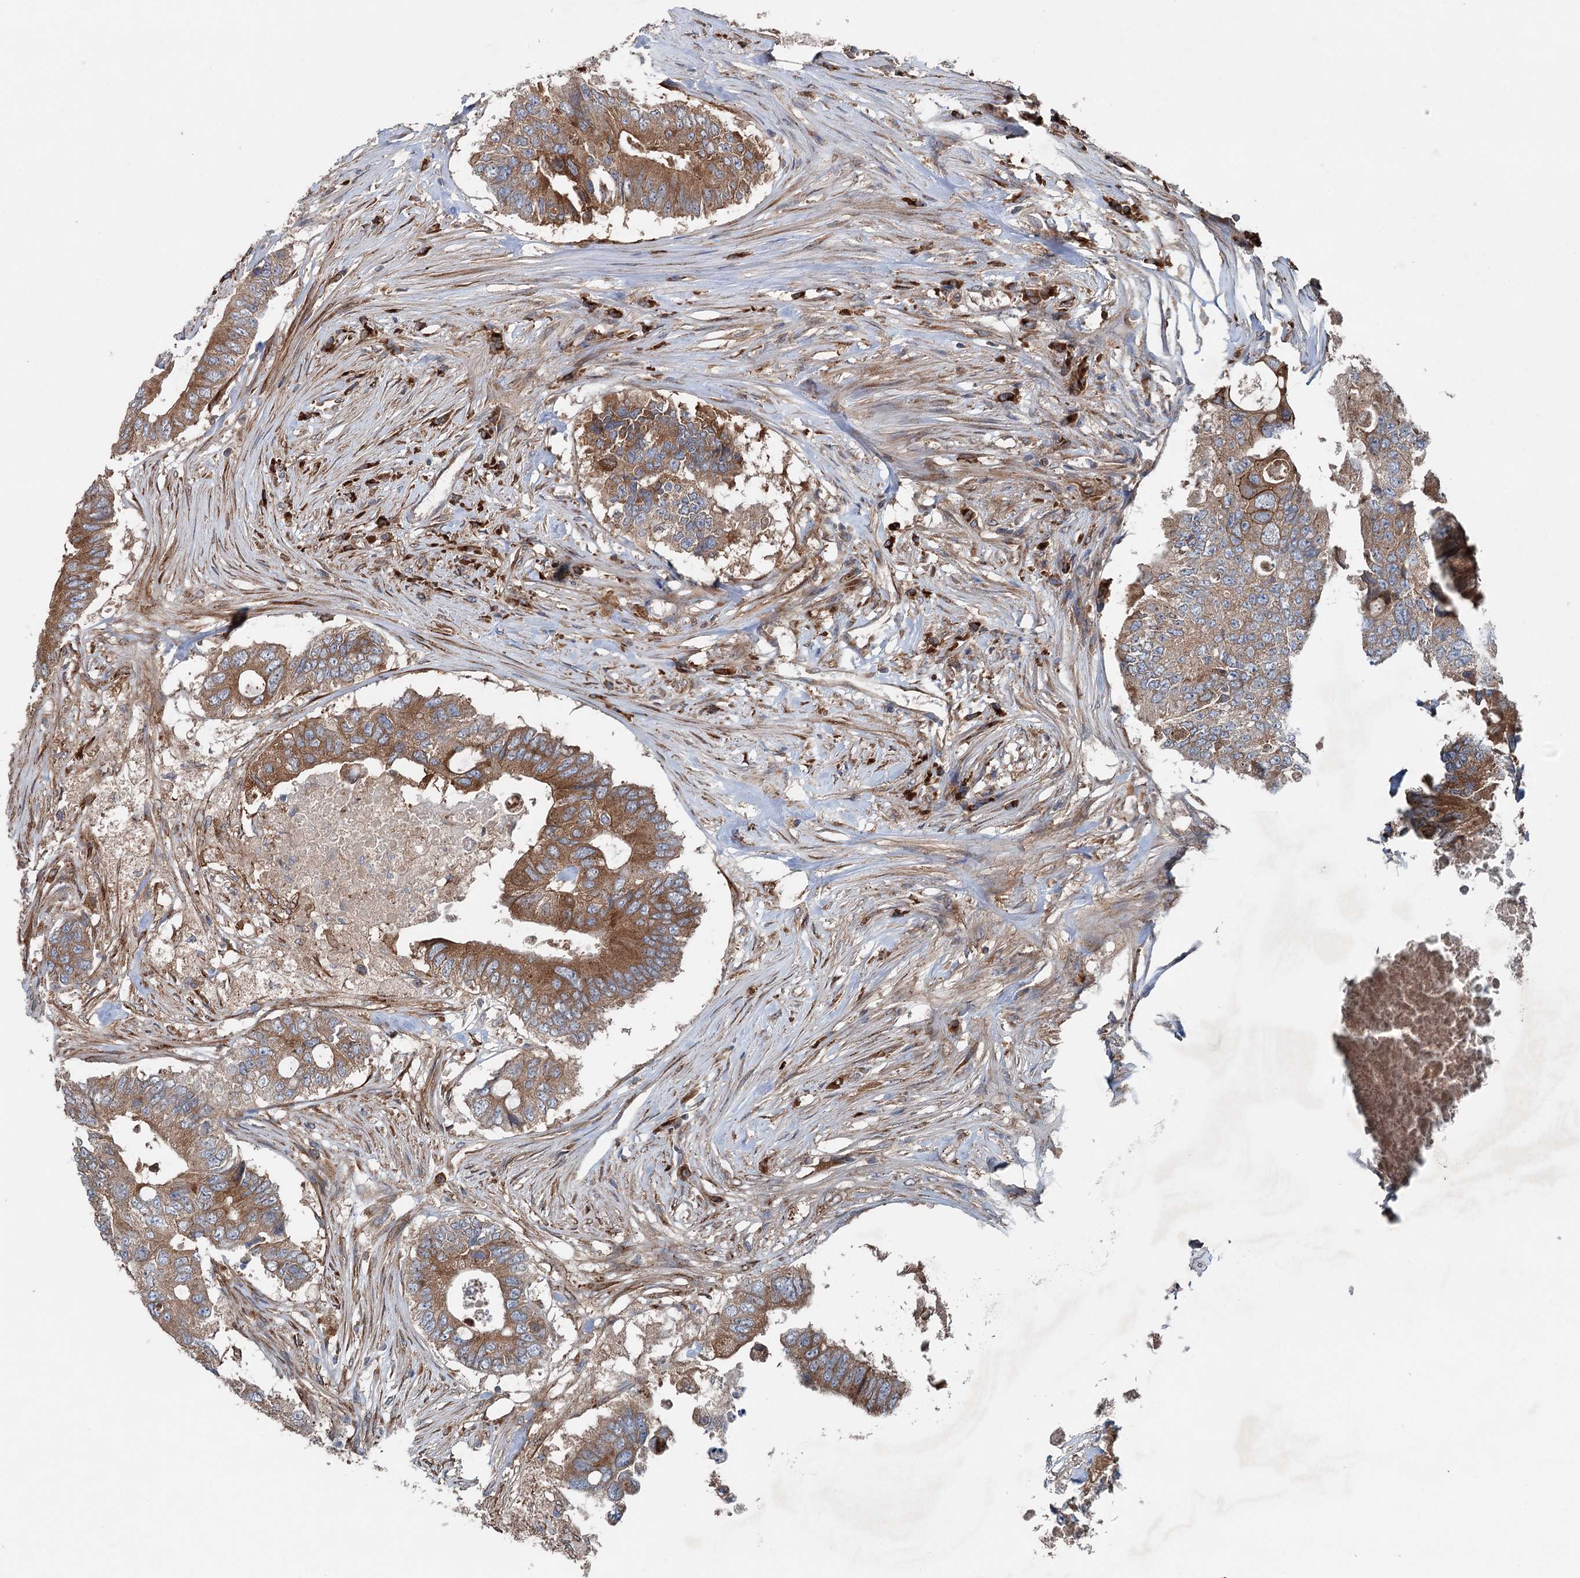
{"staining": {"intensity": "moderate", "quantity": ">75%", "location": "cytoplasmic/membranous"}, "tissue": "colorectal cancer", "cell_type": "Tumor cells", "image_type": "cancer", "snomed": [{"axis": "morphology", "description": "Adenocarcinoma, NOS"}, {"axis": "topography", "description": "Colon"}], "caption": "Moderate cytoplasmic/membranous positivity is identified in about >75% of tumor cells in colorectal cancer. (Brightfield microscopy of DAB IHC at high magnification).", "gene": "CALCOCO1", "patient": {"sex": "male", "age": 71}}